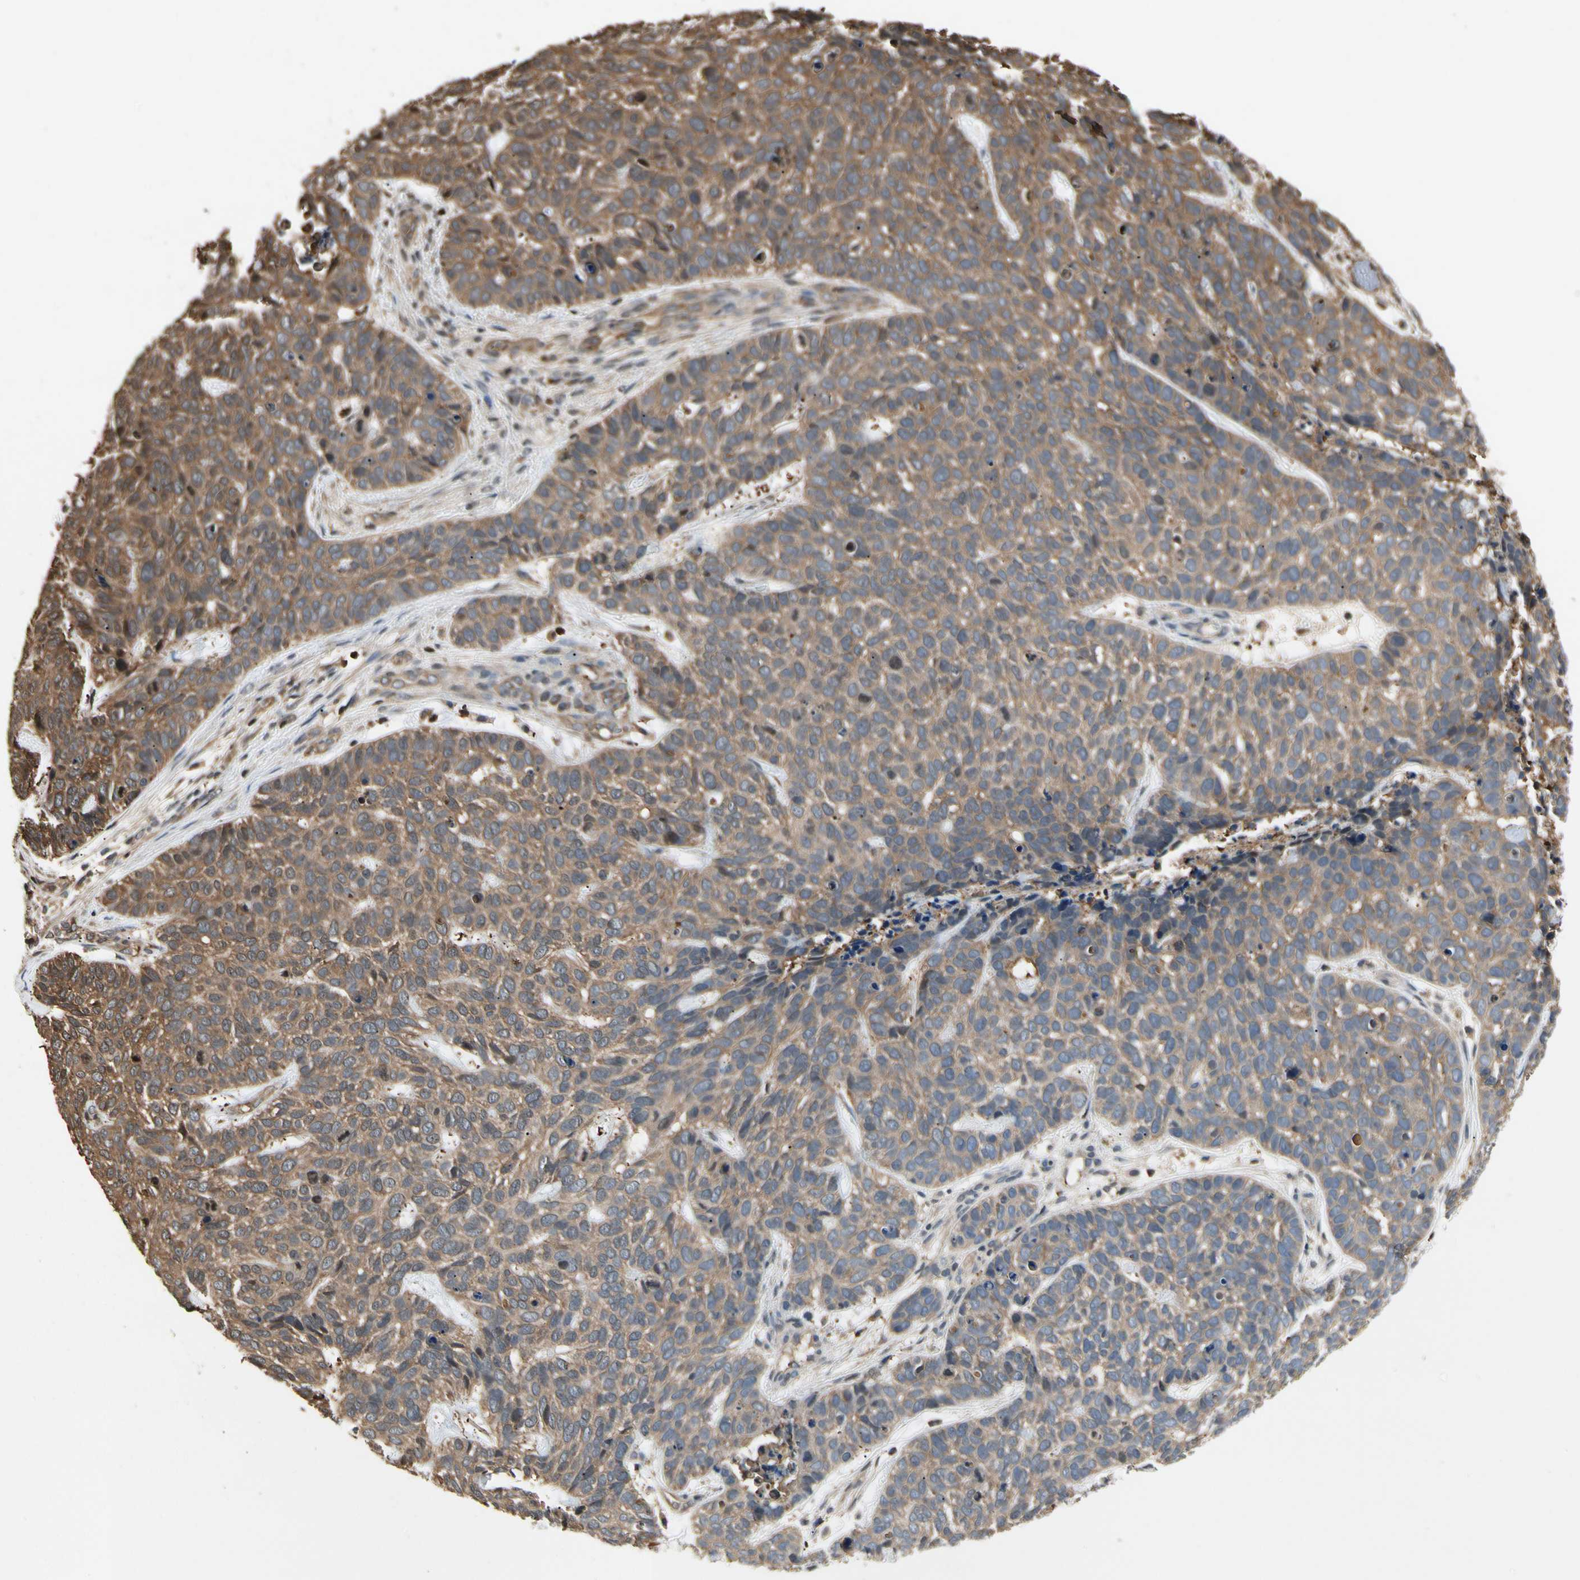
{"staining": {"intensity": "moderate", "quantity": ">75%", "location": "cytoplasmic/membranous"}, "tissue": "skin cancer", "cell_type": "Tumor cells", "image_type": "cancer", "snomed": [{"axis": "morphology", "description": "Basal cell carcinoma"}, {"axis": "topography", "description": "Skin"}], "caption": "Immunohistochemistry staining of skin cancer (basal cell carcinoma), which reveals medium levels of moderate cytoplasmic/membranous positivity in approximately >75% of tumor cells indicating moderate cytoplasmic/membranous protein positivity. The staining was performed using DAB (3,3'-diaminobenzidine) (brown) for protein detection and nuclei were counterstained in hematoxylin (blue).", "gene": "YWHAQ", "patient": {"sex": "male", "age": 87}}